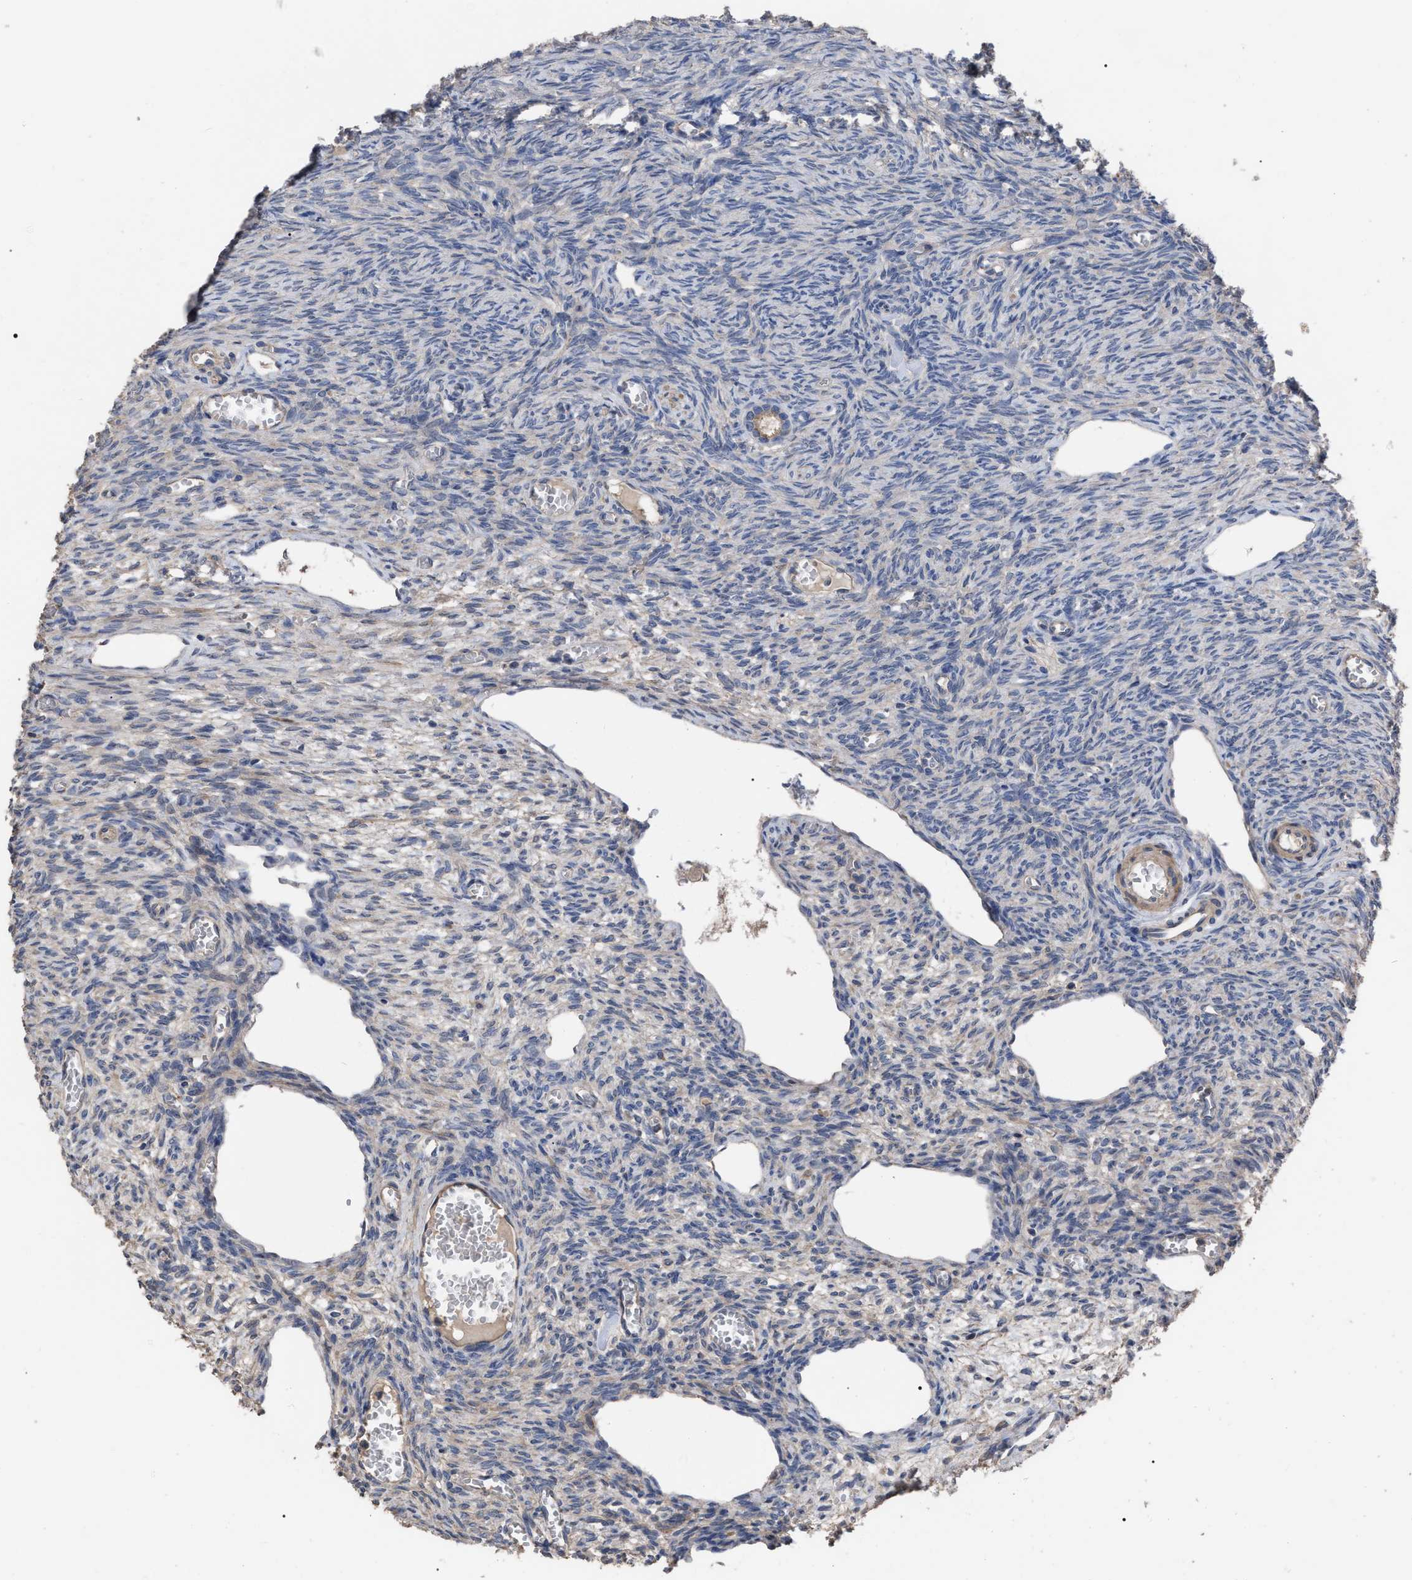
{"staining": {"intensity": "weak", "quantity": "25%-75%", "location": "cytoplasmic/membranous"}, "tissue": "ovary", "cell_type": "Ovarian stroma cells", "image_type": "normal", "snomed": [{"axis": "morphology", "description": "Normal tissue, NOS"}, {"axis": "topography", "description": "Ovary"}], "caption": "Ovary stained with immunohistochemistry shows weak cytoplasmic/membranous positivity in about 25%-75% of ovarian stroma cells. (Stains: DAB in brown, nuclei in blue, Microscopy: brightfield microscopy at high magnification).", "gene": "BTN2A1", "patient": {"sex": "female", "age": 27}}